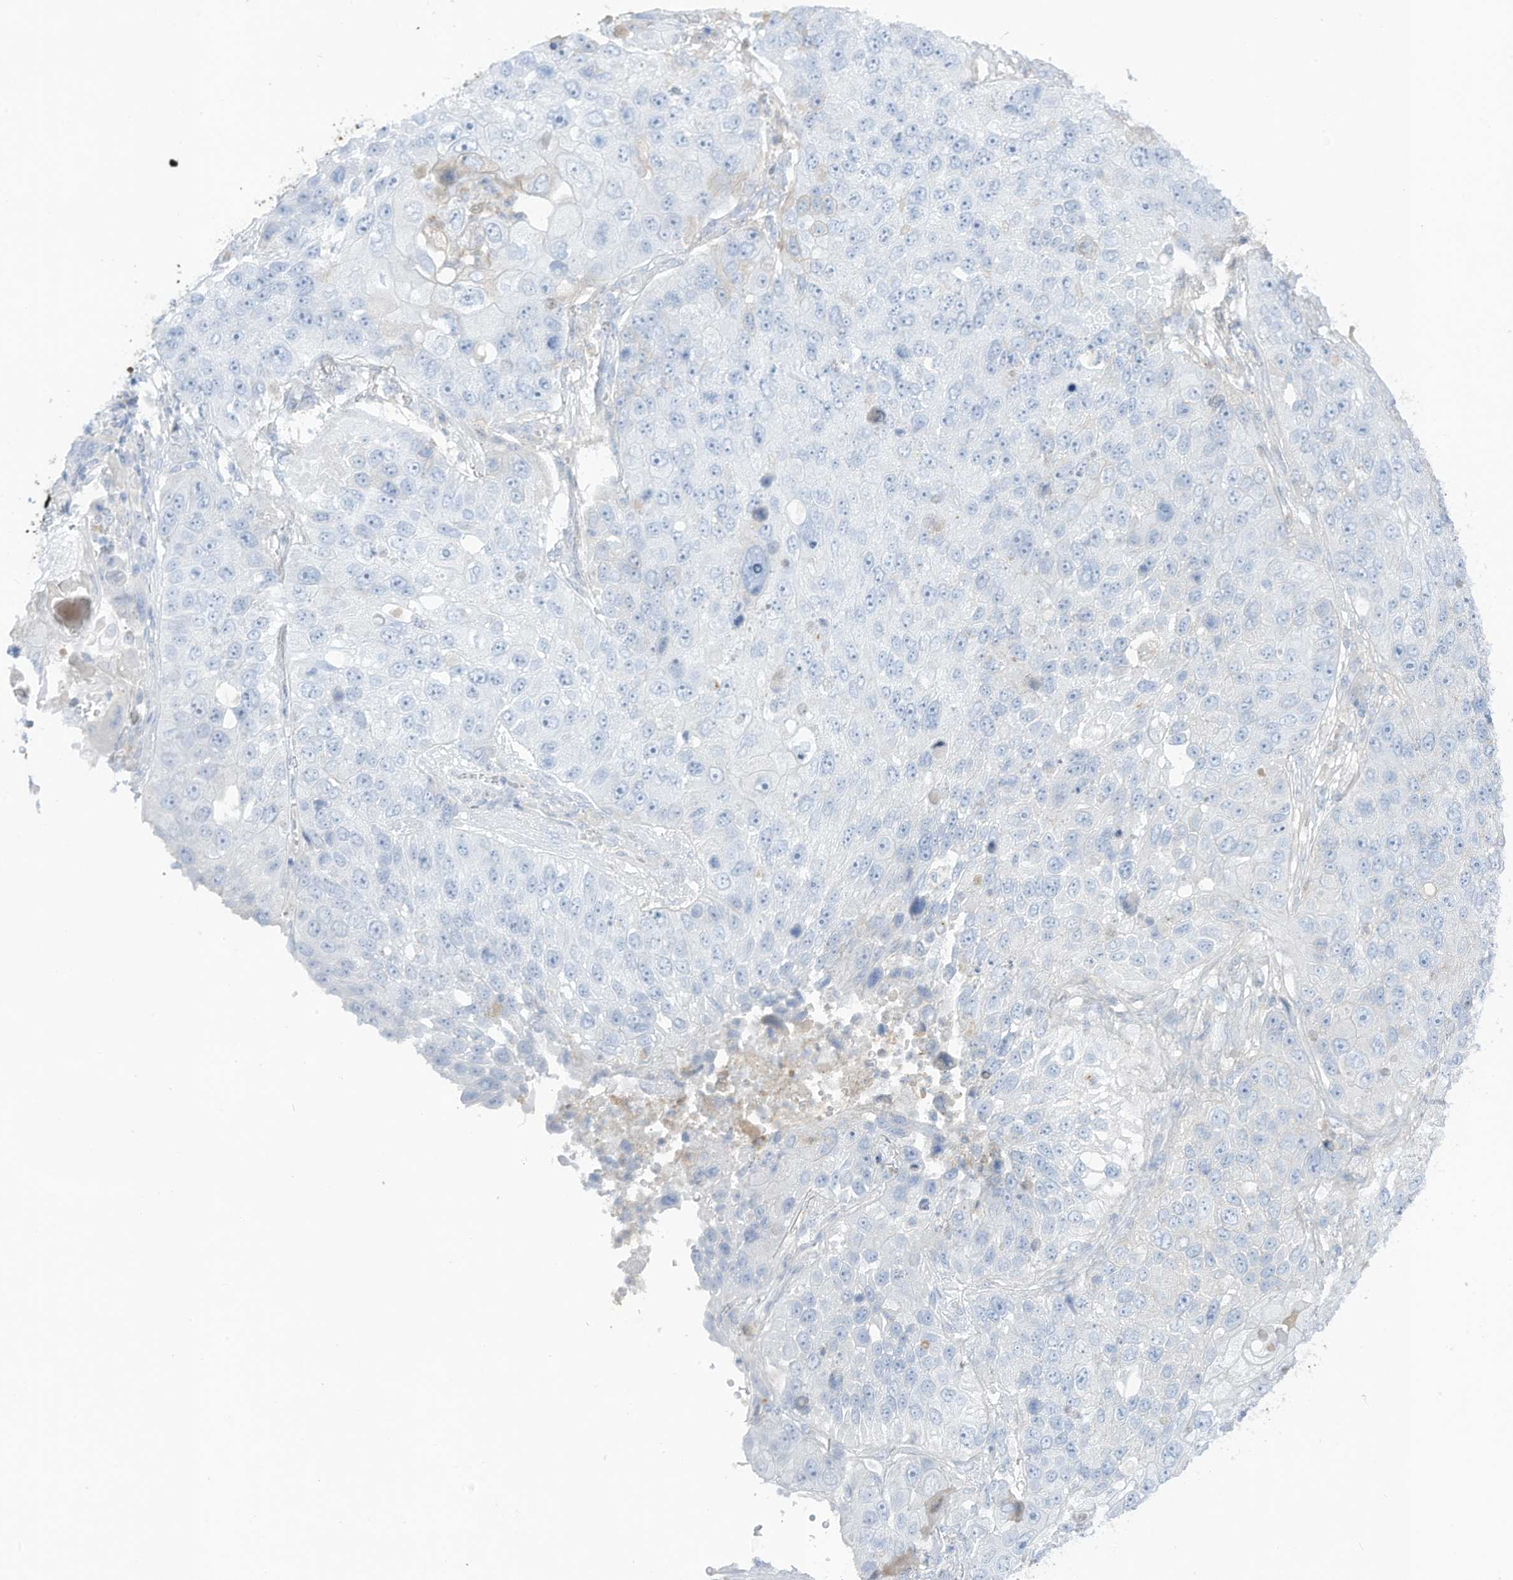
{"staining": {"intensity": "negative", "quantity": "none", "location": "none"}, "tissue": "lung cancer", "cell_type": "Tumor cells", "image_type": "cancer", "snomed": [{"axis": "morphology", "description": "Squamous cell carcinoma, NOS"}, {"axis": "topography", "description": "Lung"}], "caption": "DAB (3,3'-diaminobenzidine) immunohistochemical staining of human lung cancer displays no significant positivity in tumor cells.", "gene": "HSD17B13", "patient": {"sex": "male", "age": 61}}